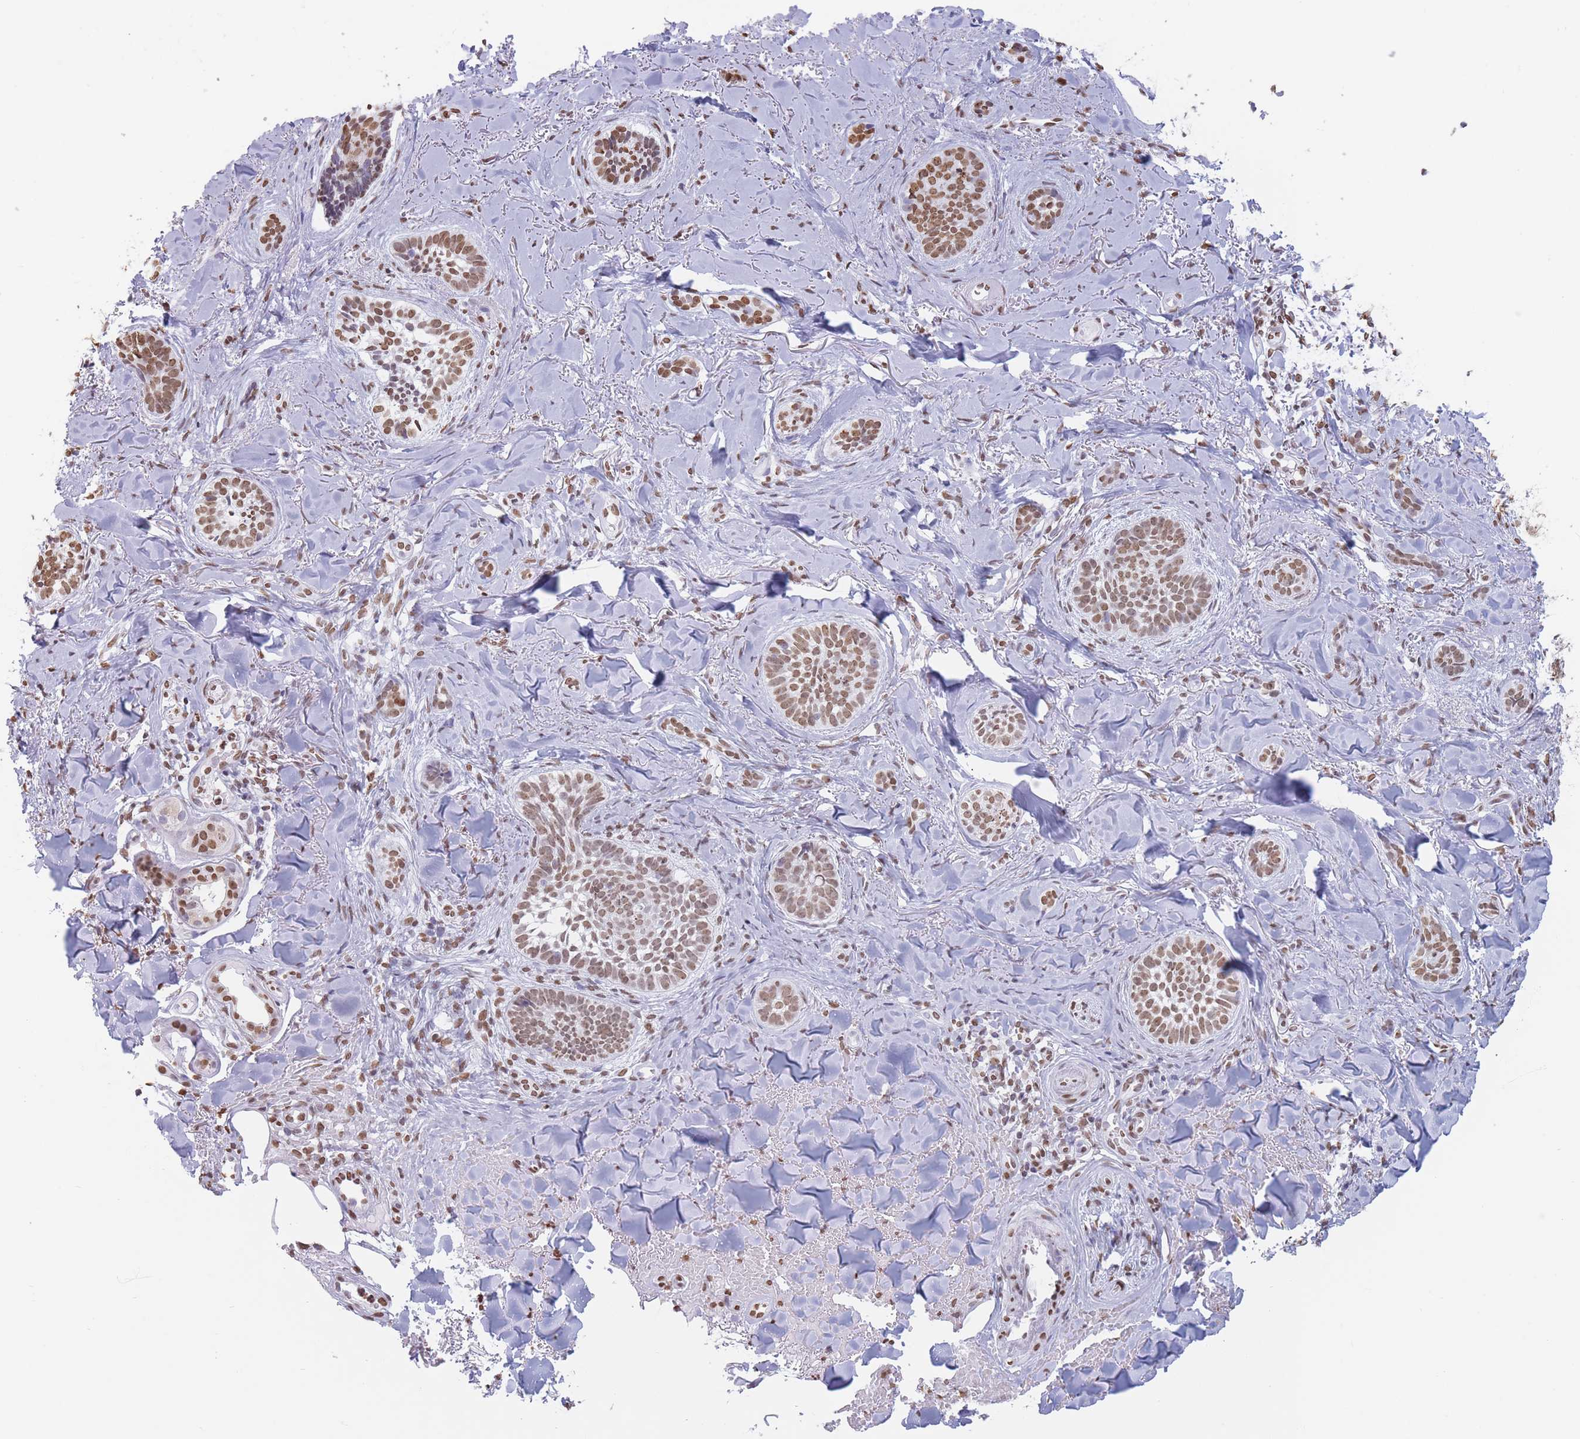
{"staining": {"intensity": "moderate", "quantity": ">75%", "location": "nuclear"}, "tissue": "skin cancer", "cell_type": "Tumor cells", "image_type": "cancer", "snomed": [{"axis": "morphology", "description": "Basal cell carcinoma"}, {"axis": "topography", "description": "Skin"}], "caption": "Tumor cells show moderate nuclear positivity in approximately >75% of cells in skin cancer (basal cell carcinoma). The staining is performed using DAB brown chromogen to label protein expression. The nuclei are counter-stained blue using hematoxylin.", "gene": "RYK", "patient": {"sex": "female", "age": 55}}